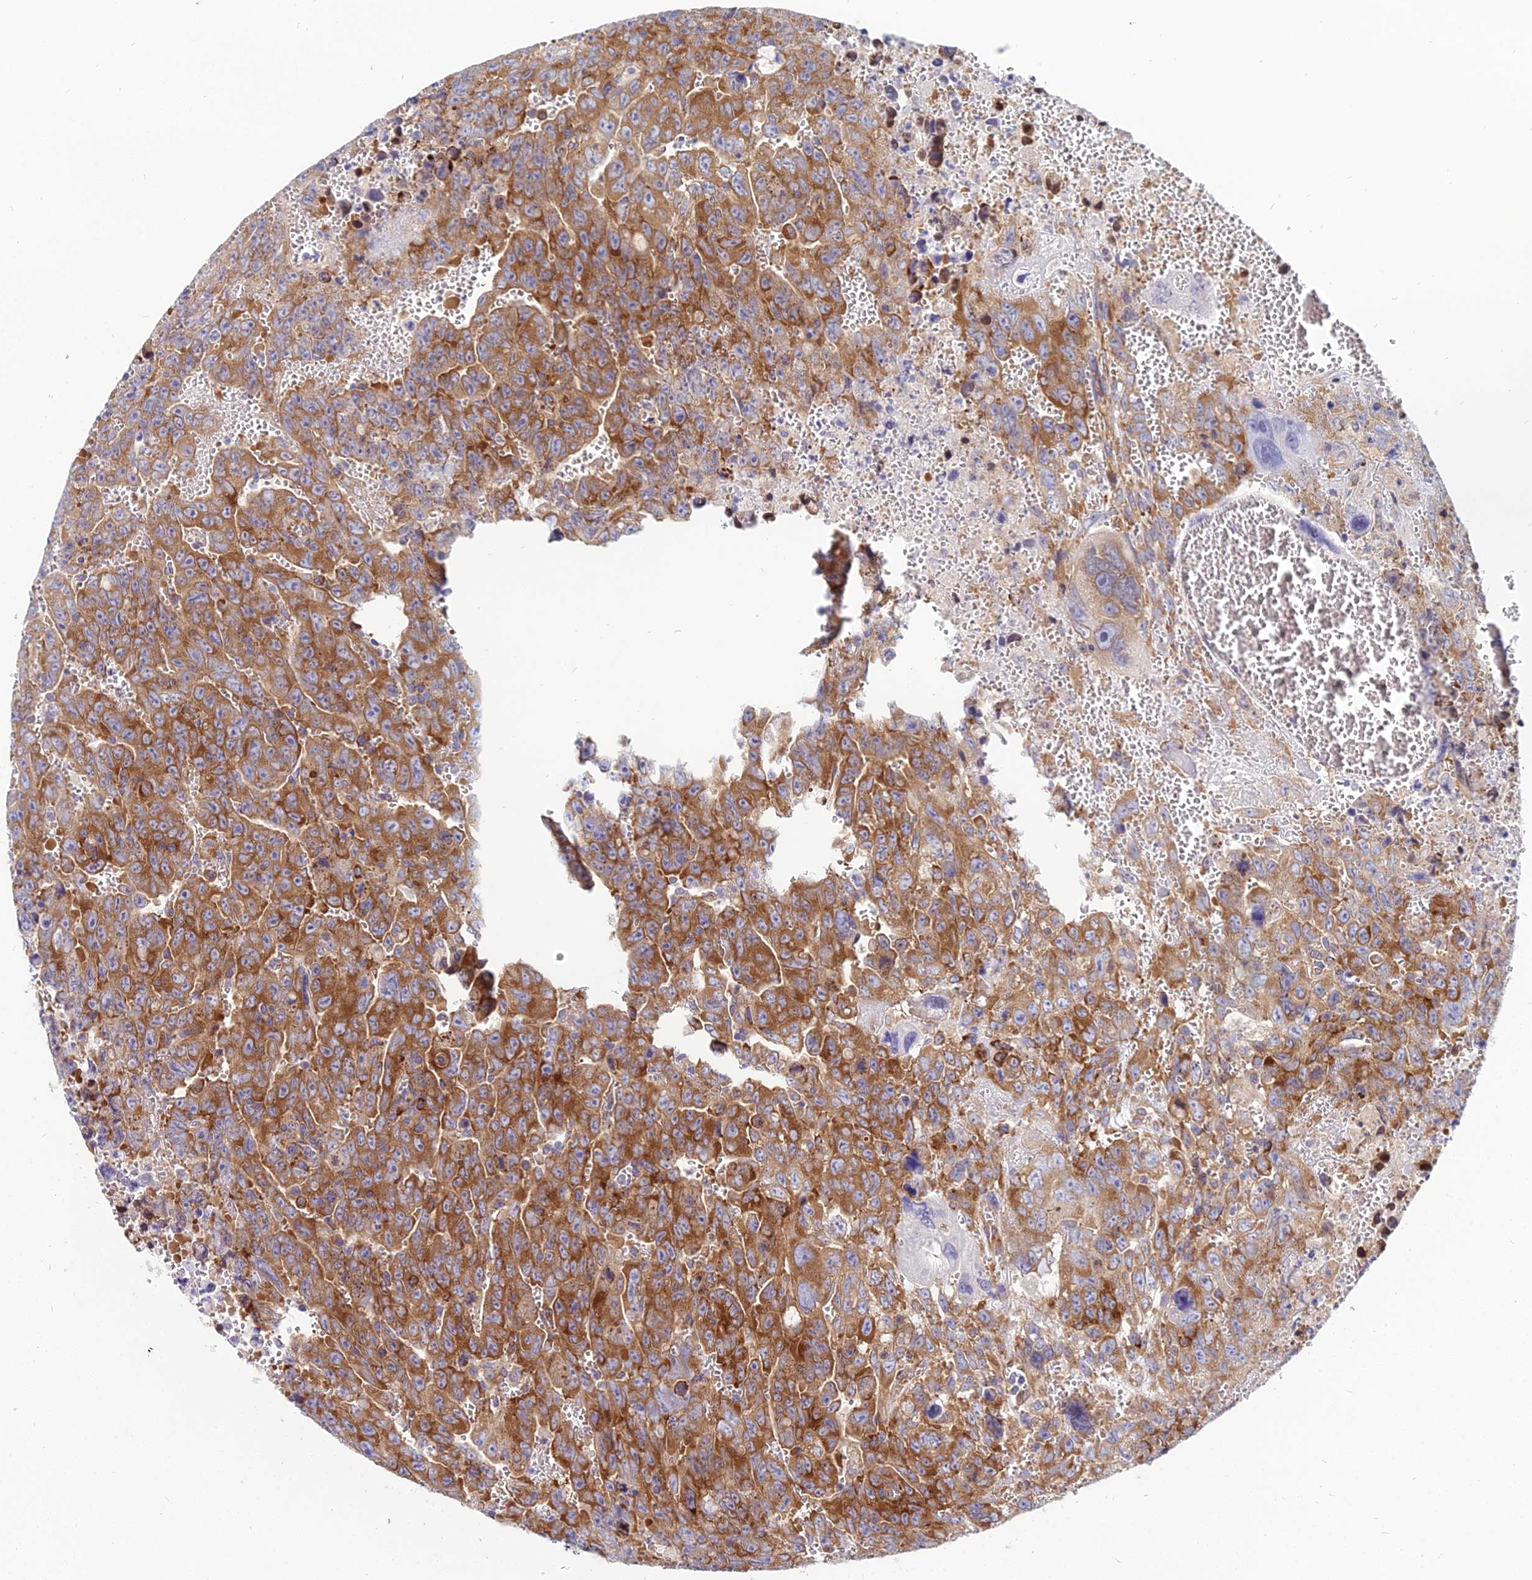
{"staining": {"intensity": "strong", "quantity": ">75%", "location": "cytoplasmic/membranous"}, "tissue": "testis cancer", "cell_type": "Tumor cells", "image_type": "cancer", "snomed": [{"axis": "morphology", "description": "Carcinoma, Embryonal, NOS"}, {"axis": "topography", "description": "Testis"}], "caption": "IHC image of neoplastic tissue: human testis cancer (embryonal carcinoma) stained using IHC displays high levels of strong protein expression localized specifically in the cytoplasmic/membranous of tumor cells, appearing as a cytoplasmic/membranous brown color.", "gene": "TXLNA", "patient": {"sex": "male", "age": 28}}